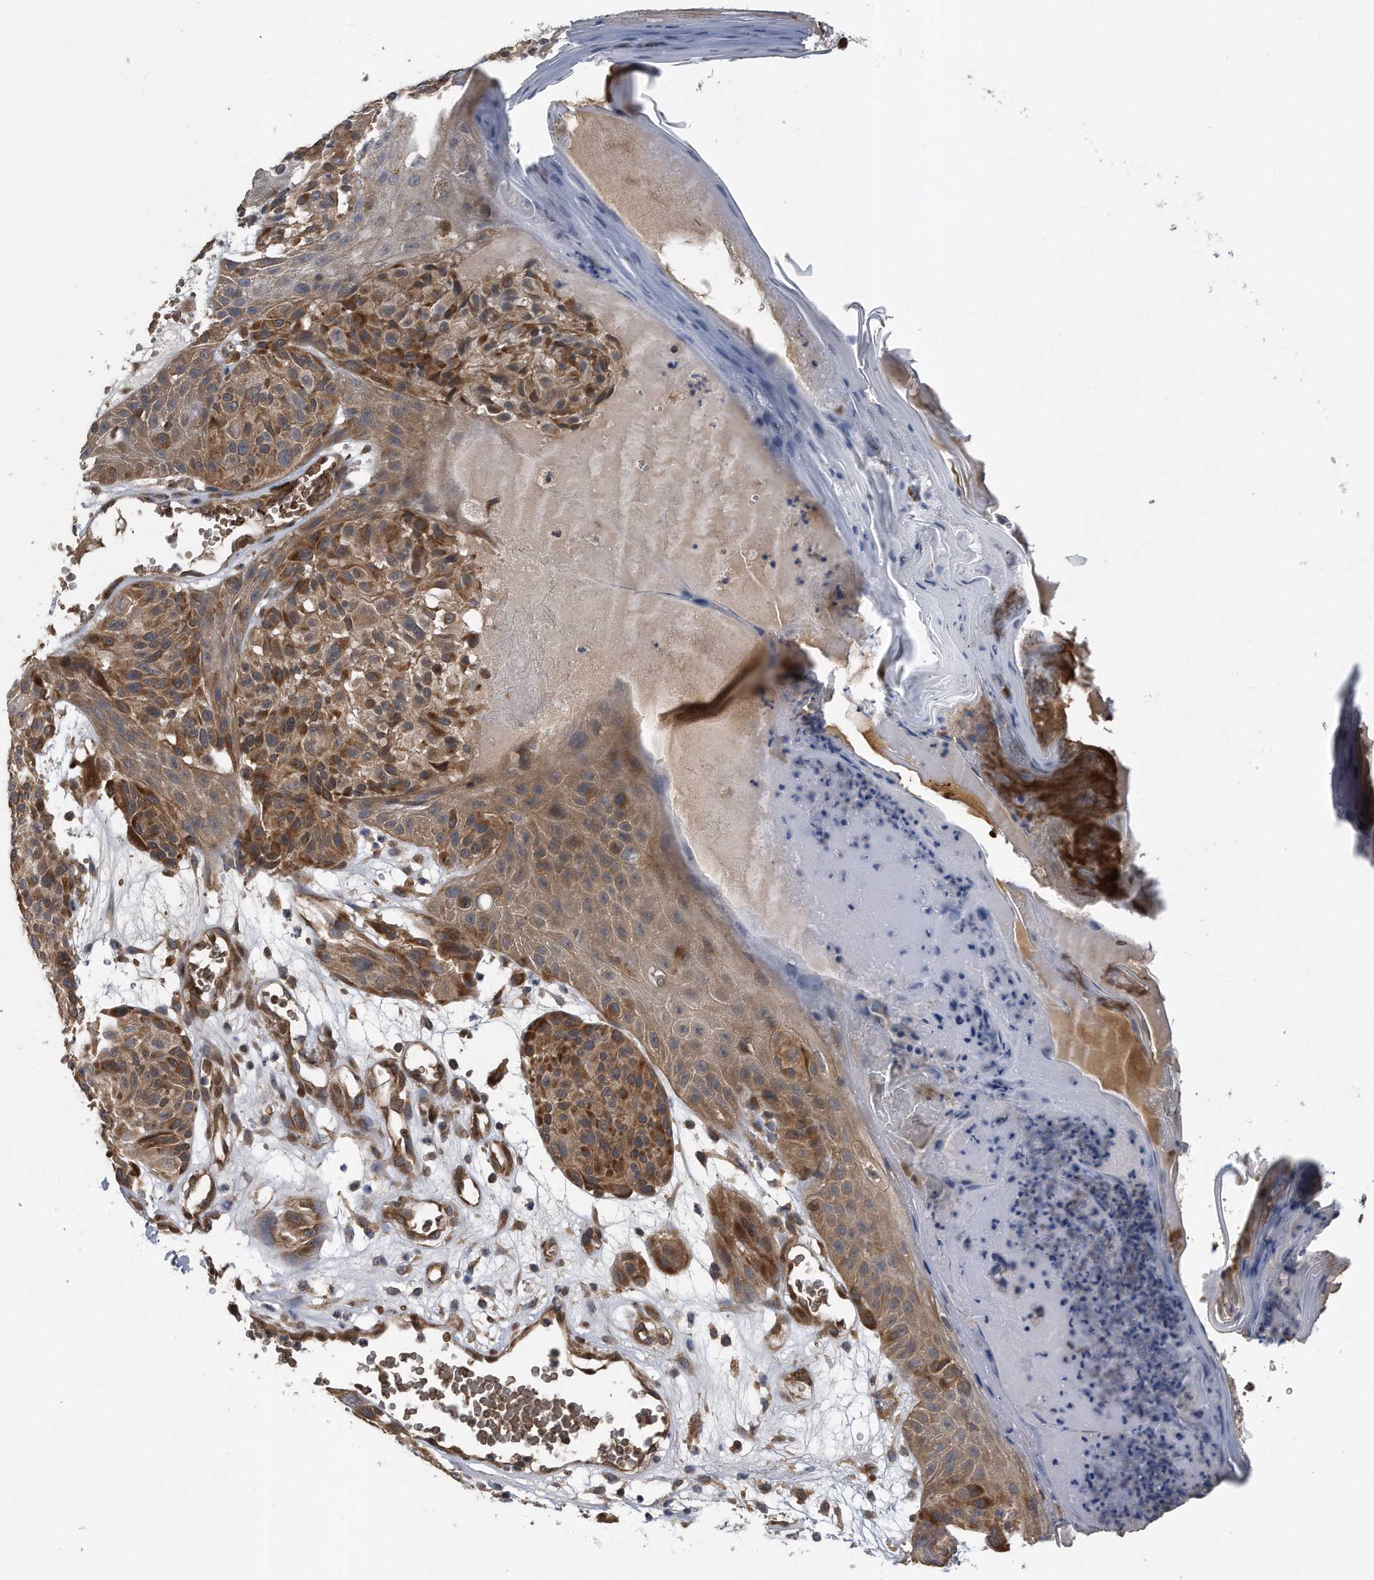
{"staining": {"intensity": "moderate", "quantity": ">75%", "location": "cytoplasmic/membranous"}, "tissue": "melanoma", "cell_type": "Tumor cells", "image_type": "cancer", "snomed": [{"axis": "morphology", "description": "Malignant melanoma, NOS"}, {"axis": "topography", "description": "Skin"}], "caption": "Human melanoma stained with a brown dye shows moderate cytoplasmic/membranous positive positivity in about >75% of tumor cells.", "gene": "ZNF79", "patient": {"sex": "male", "age": 83}}